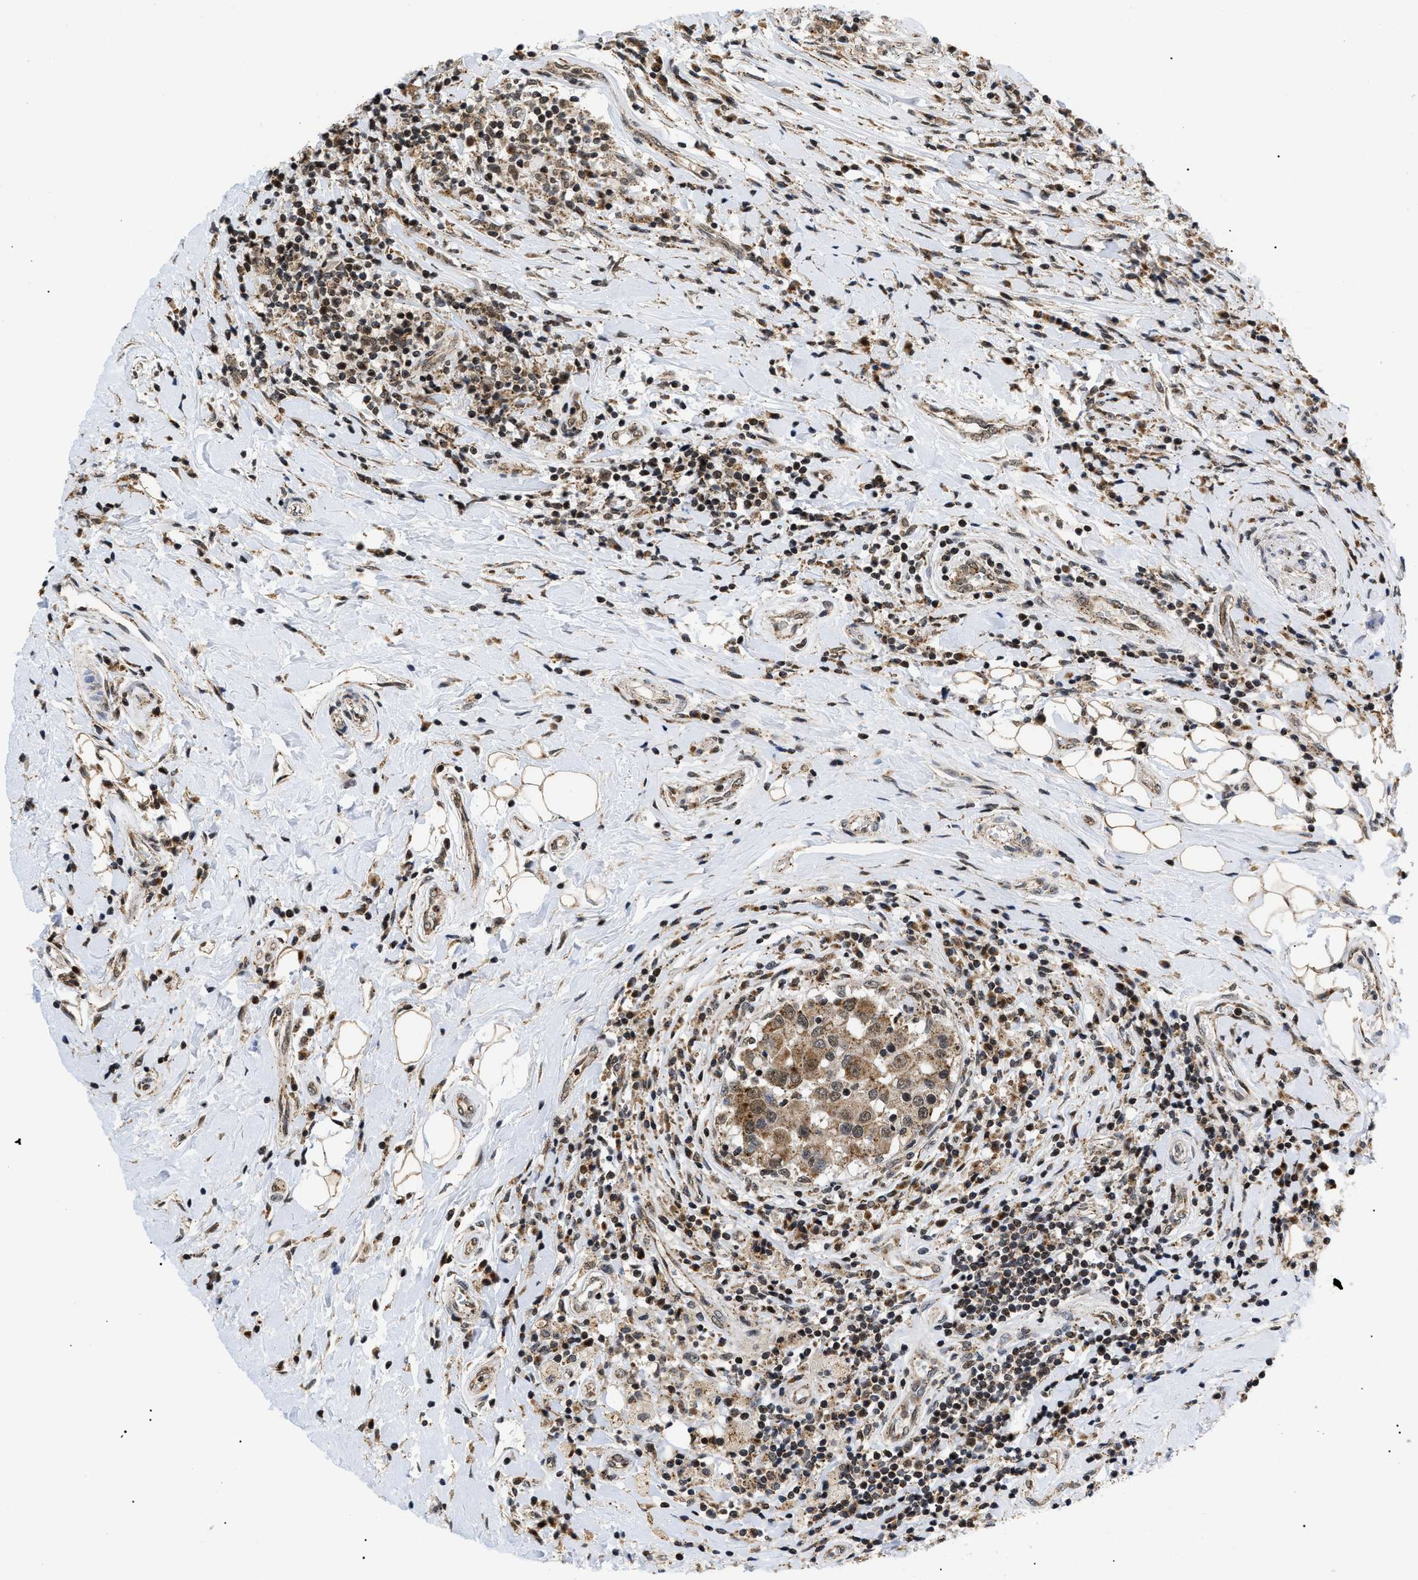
{"staining": {"intensity": "moderate", "quantity": ">75%", "location": "cytoplasmic/membranous"}, "tissue": "breast cancer", "cell_type": "Tumor cells", "image_type": "cancer", "snomed": [{"axis": "morphology", "description": "Duct carcinoma"}, {"axis": "topography", "description": "Breast"}], "caption": "A medium amount of moderate cytoplasmic/membranous positivity is seen in about >75% of tumor cells in breast cancer tissue.", "gene": "ZBTB11", "patient": {"sex": "female", "age": 27}}